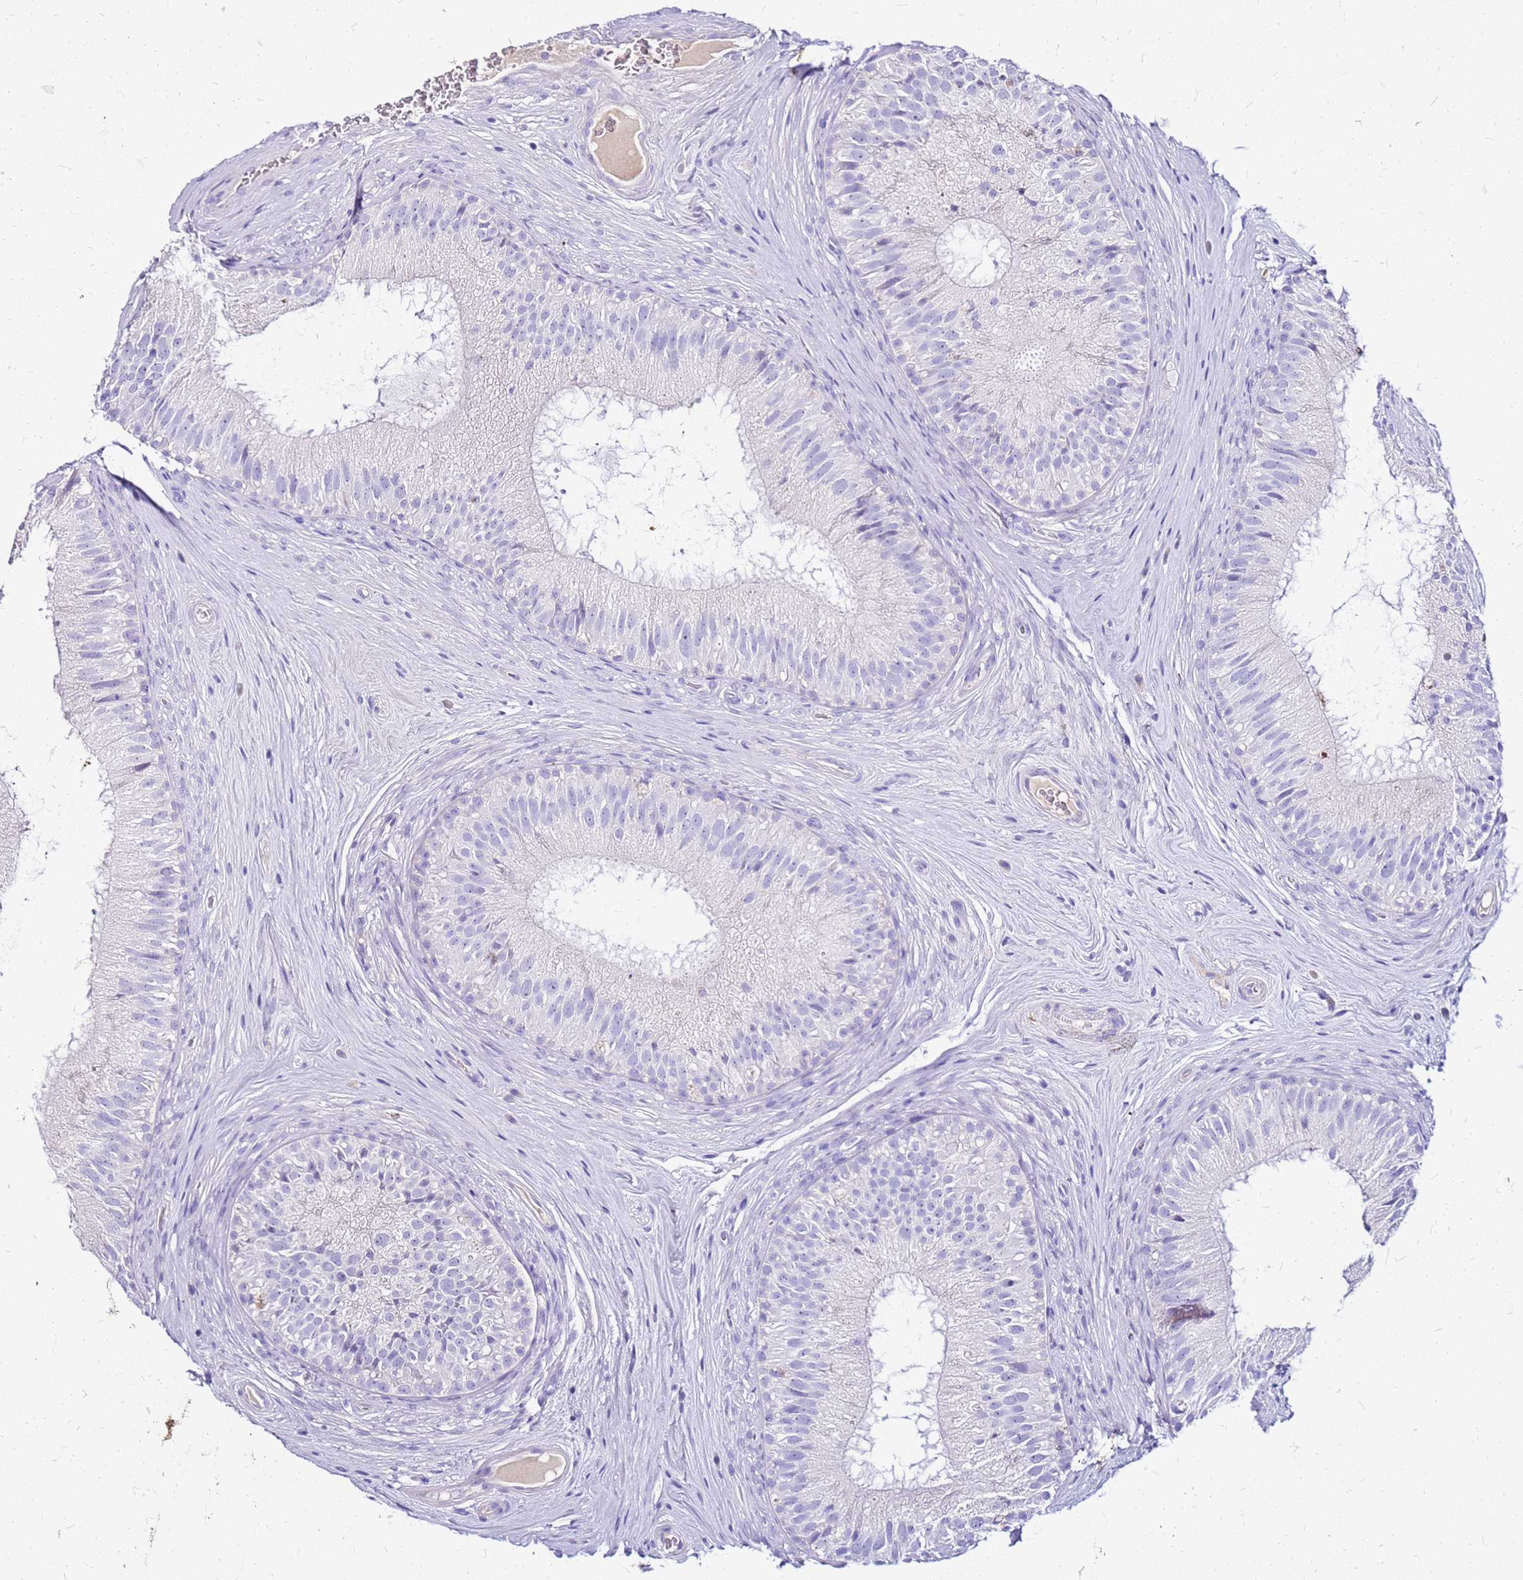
{"staining": {"intensity": "negative", "quantity": "none", "location": "none"}, "tissue": "epididymis", "cell_type": "Glandular cells", "image_type": "normal", "snomed": [{"axis": "morphology", "description": "Normal tissue, NOS"}, {"axis": "topography", "description": "Epididymis"}], "caption": "Glandular cells show no significant protein positivity in benign epididymis.", "gene": "DCDC2B", "patient": {"sex": "male", "age": 34}}